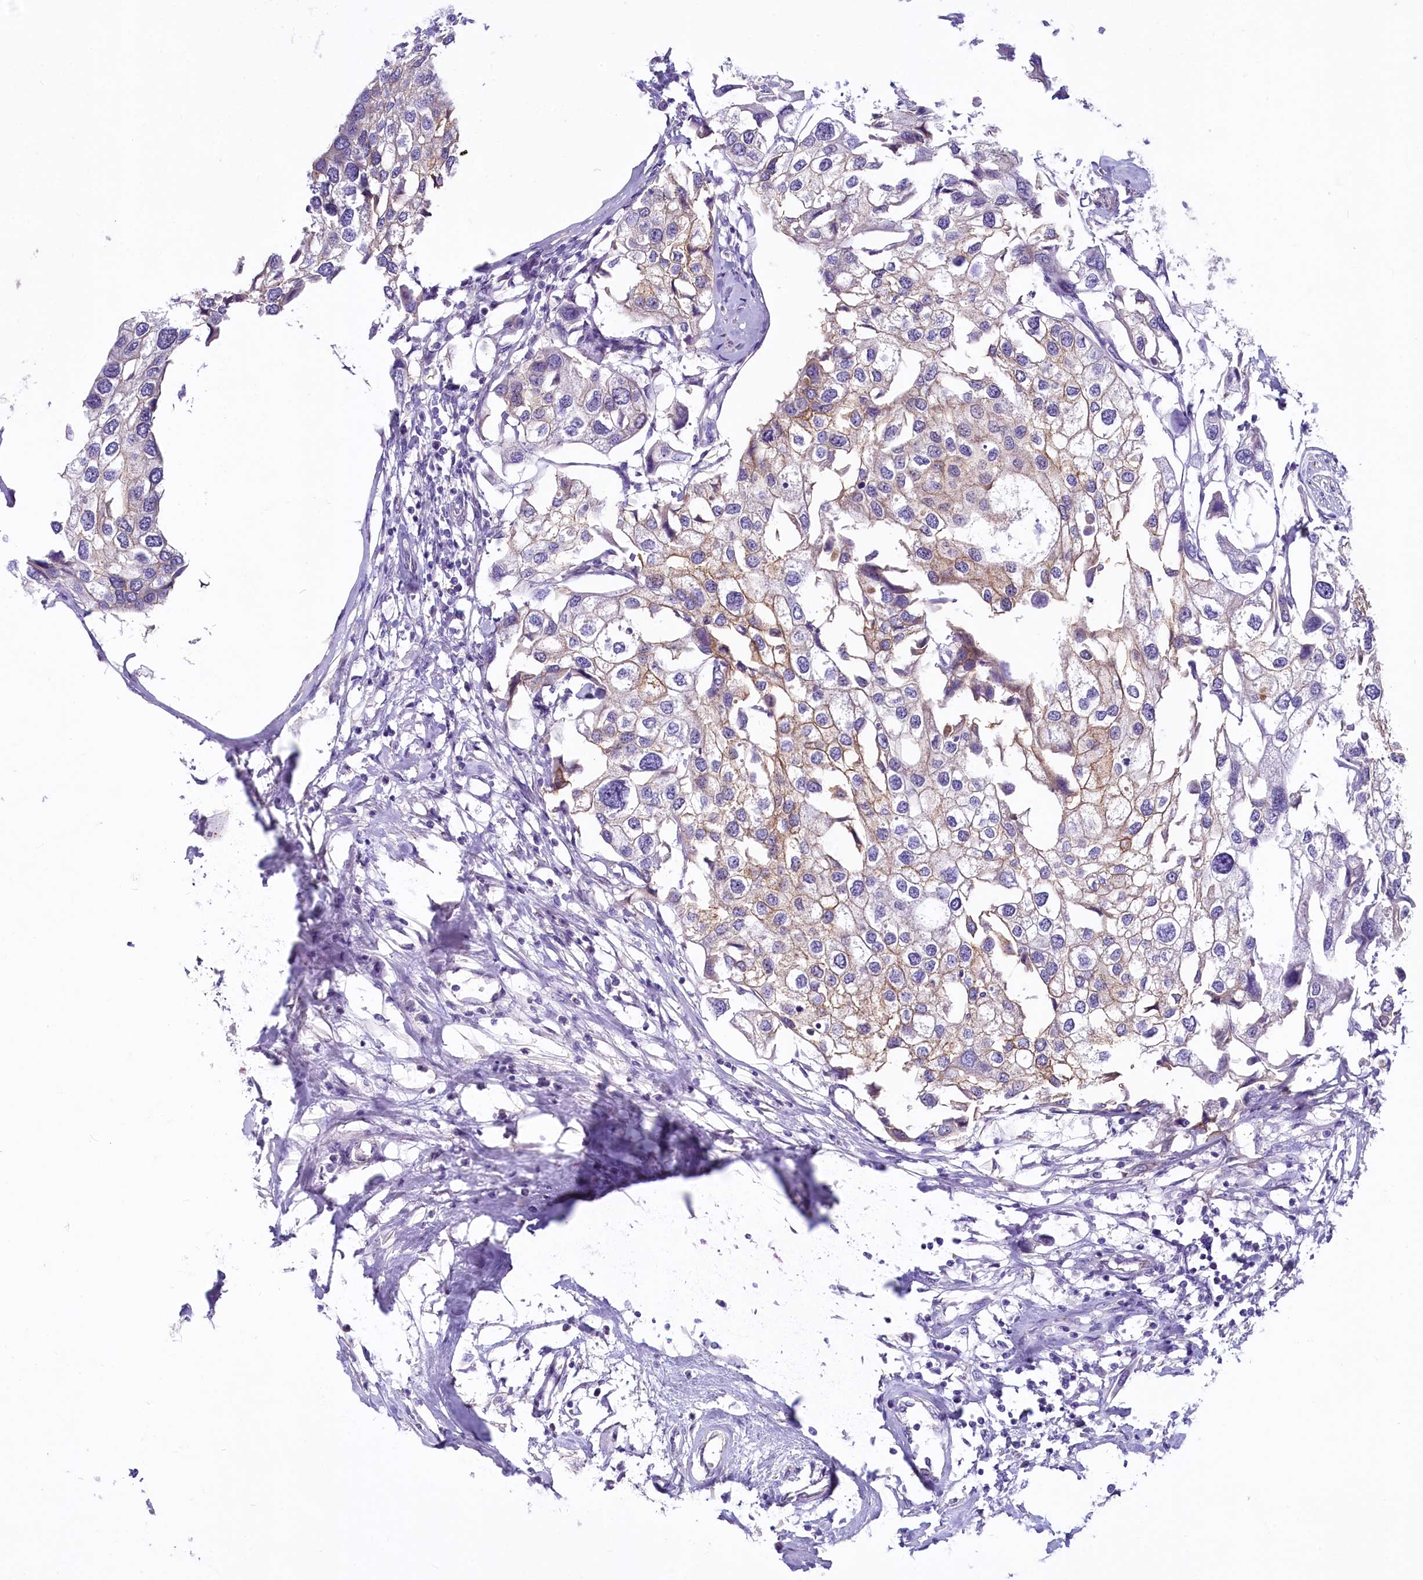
{"staining": {"intensity": "moderate", "quantity": "<25%", "location": "cytoplasmic/membranous"}, "tissue": "urothelial cancer", "cell_type": "Tumor cells", "image_type": "cancer", "snomed": [{"axis": "morphology", "description": "Urothelial carcinoma, High grade"}, {"axis": "topography", "description": "Urinary bladder"}], "caption": "An immunohistochemistry (IHC) micrograph of tumor tissue is shown. Protein staining in brown highlights moderate cytoplasmic/membranous positivity in urothelial cancer within tumor cells.", "gene": "PROCR", "patient": {"sex": "male", "age": 64}}